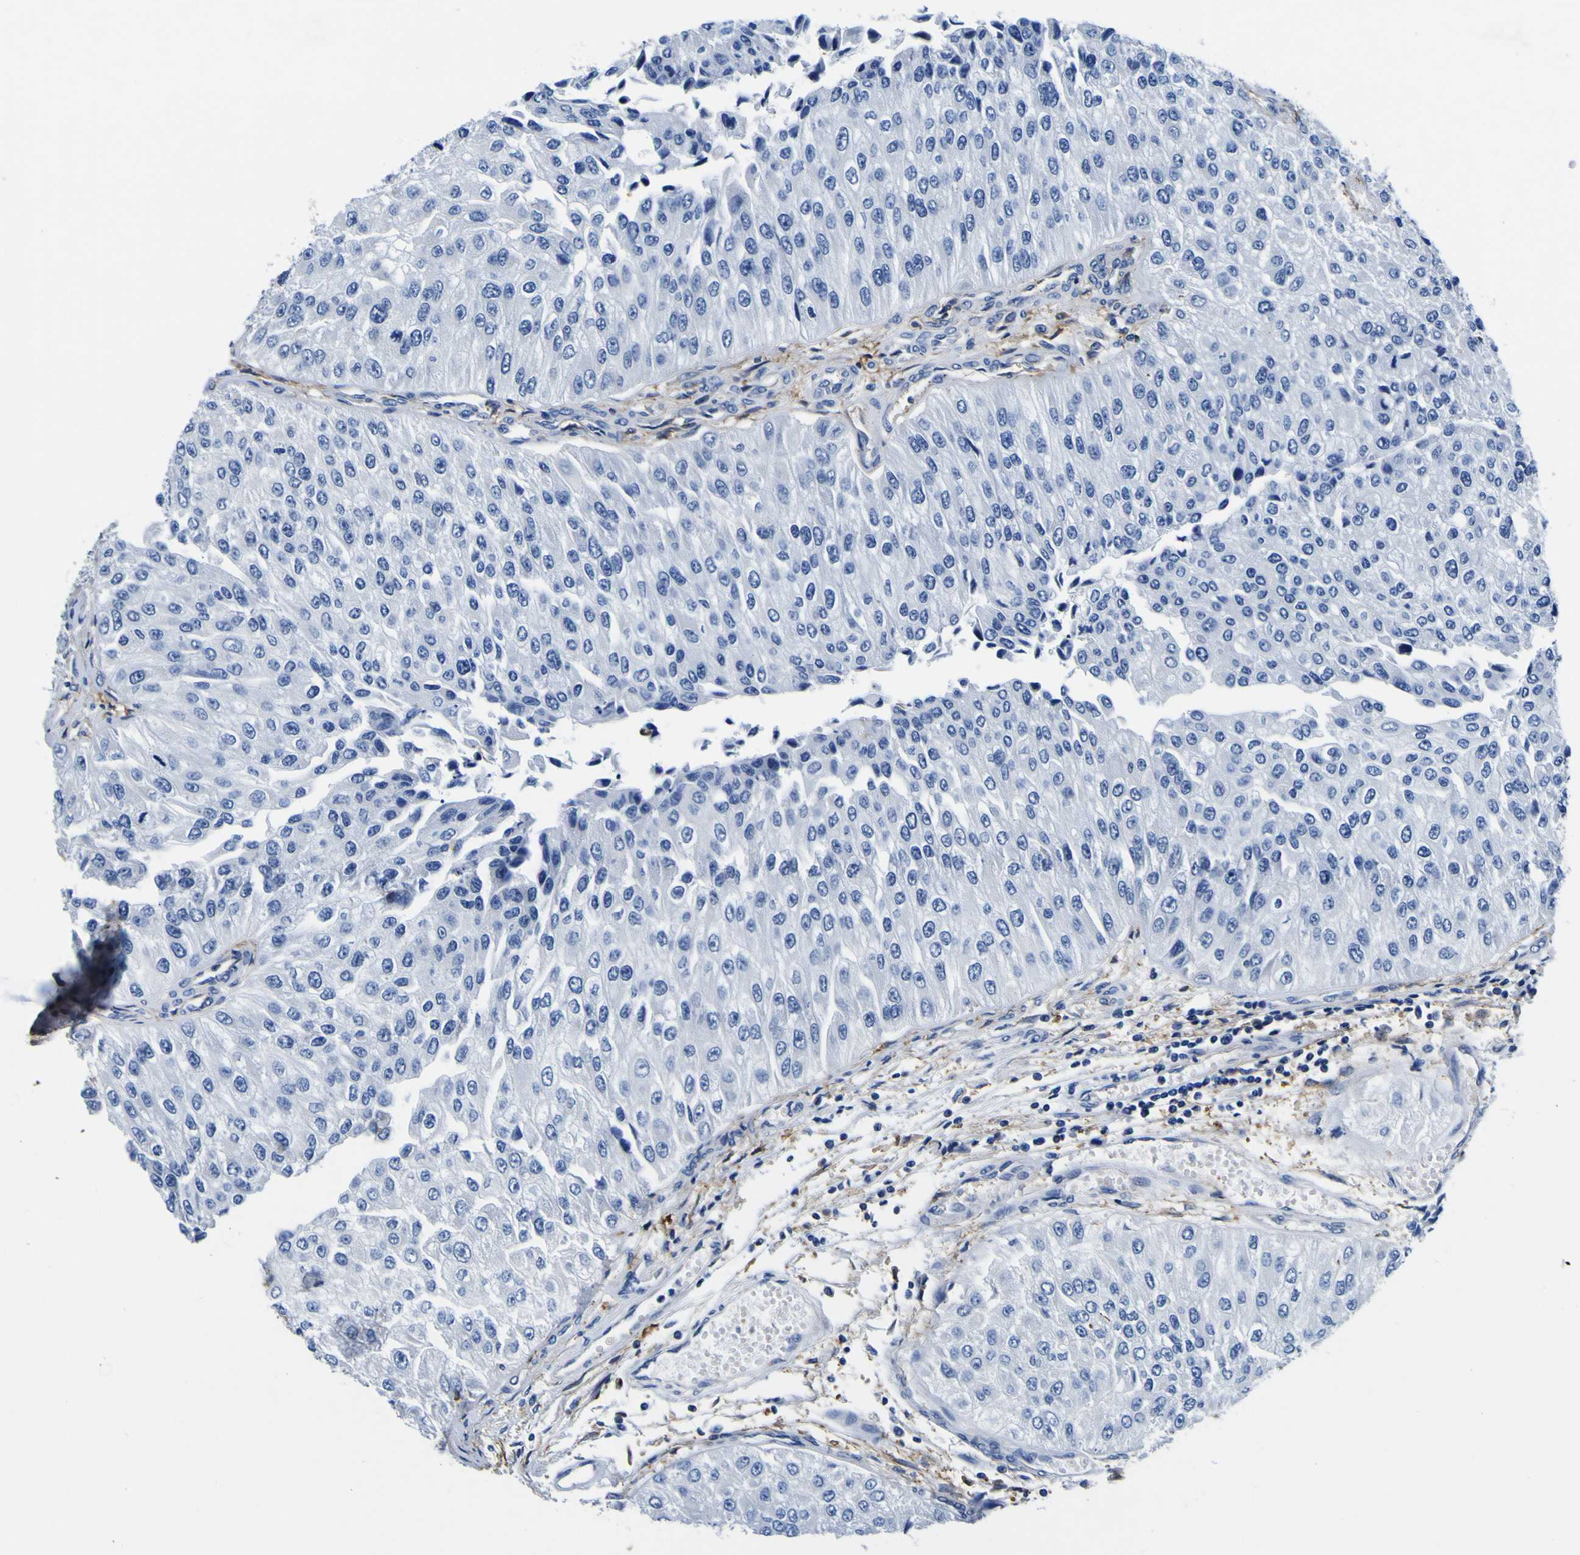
{"staining": {"intensity": "negative", "quantity": "none", "location": "none"}, "tissue": "urothelial cancer", "cell_type": "Tumor cells", "image_type": "cancer", "snomed": [{"axis": "morphology", "description": "Urothelial carcinoma, High grade"}, {"axis": "topography", "description": "Kidney"}, {"axis": "topography", "description": "Urinary bladder"}], "caption": "Immunohistochemistry (IHC) image of urothelial cancer stained for a protein (brown), which displays no expression in tumor cells.", "gene": "PXDN", "patient": {"sex": "male", "age": 77}}